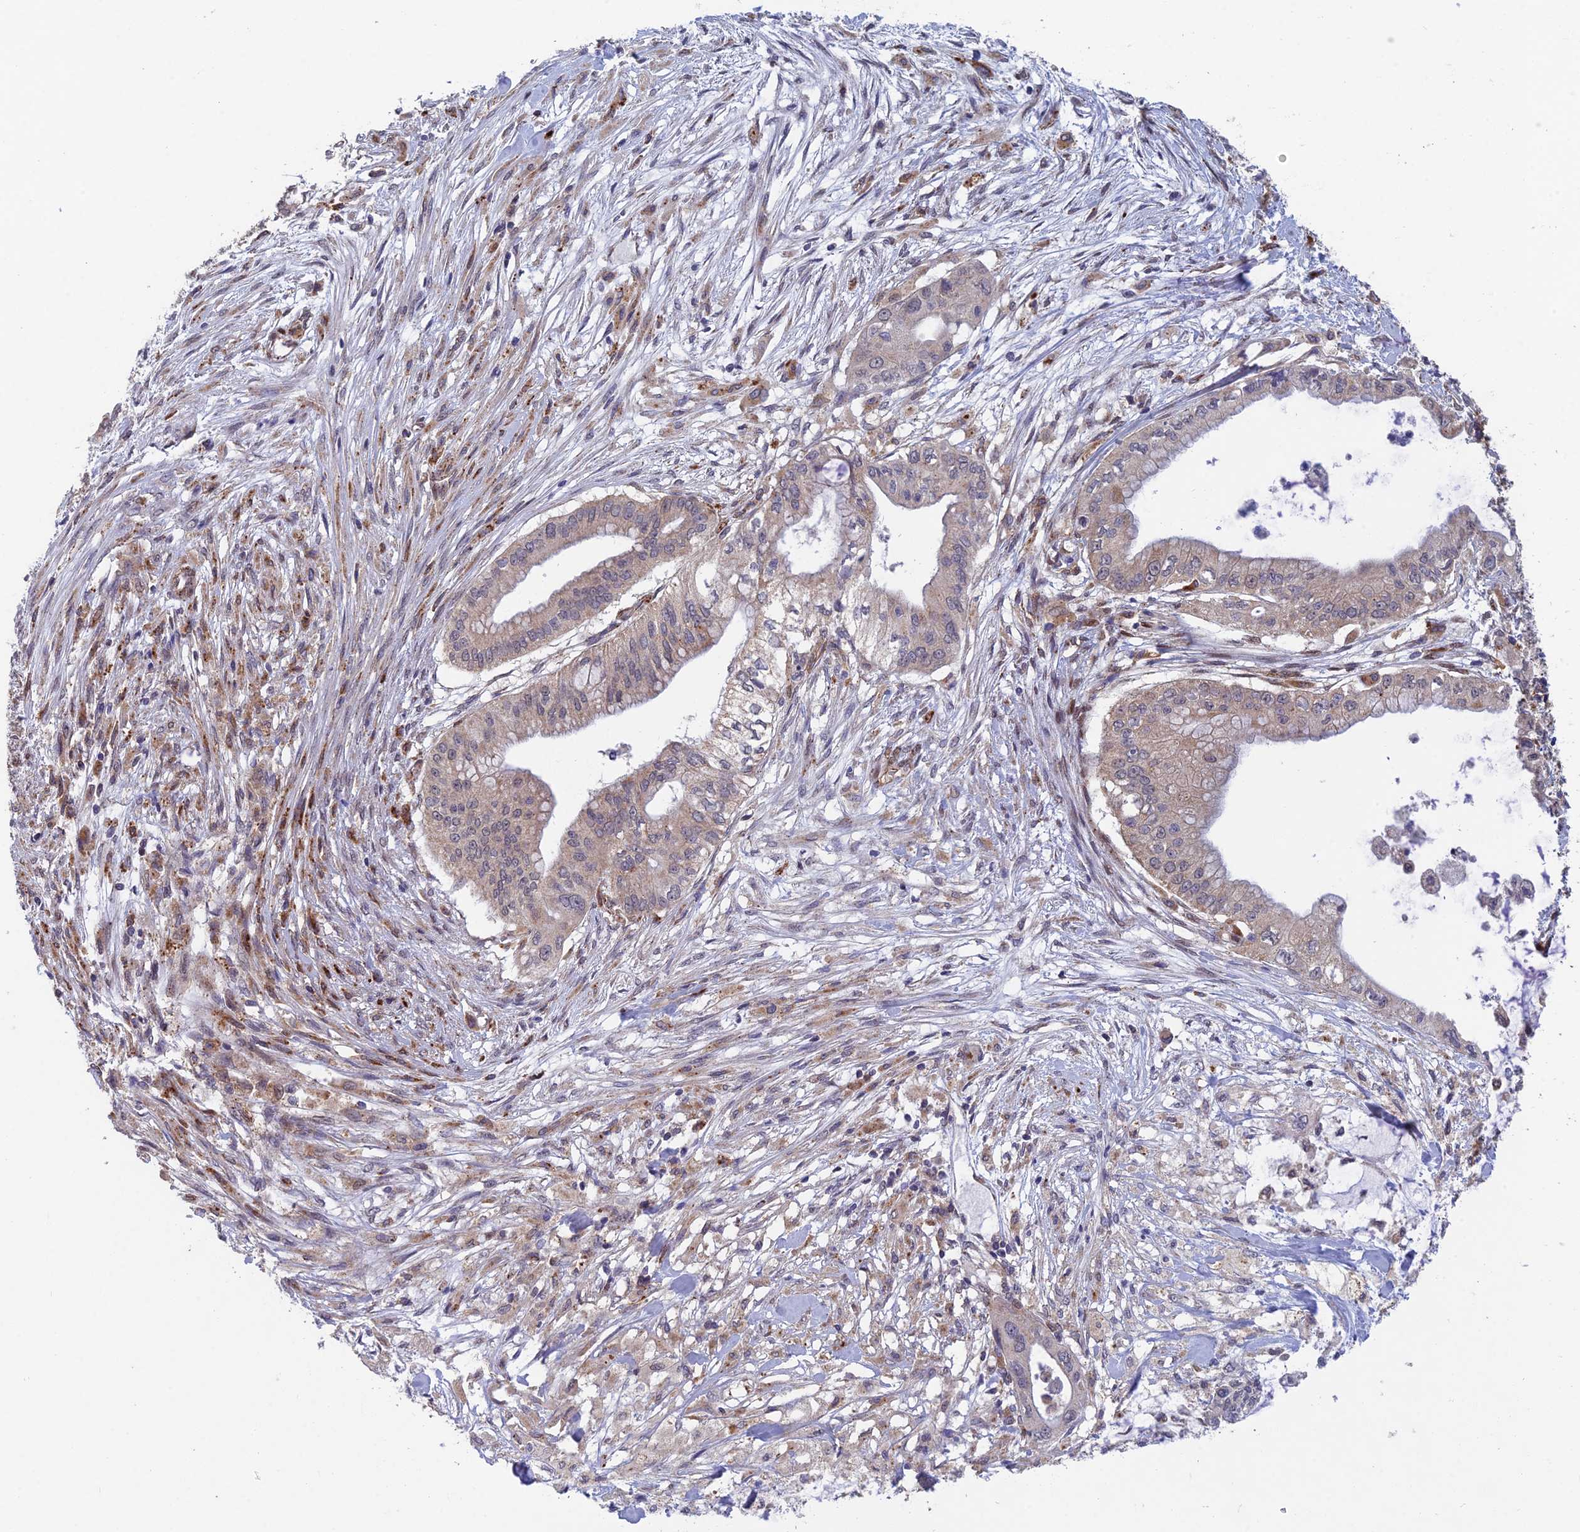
{"staining": {"intensity": "weak", "quantity": "25%-75%", "location": "cytoplasmic/membranous"}, "tissue": "pancreatic cancer", "cell_type": "Tumor cells", "image_type": "cancer", "snomed": [{"axis": "morphology", "description": "Adenocarcinoma, NOS"}, {"axis": "topography", "description": "Pancreas"}], "caption": "A brown stain labels weak cytoplasmic/membranous positivity of a protein in pancreatic cancer tumor cells. (Stains: DAB in brown, nuclei in blue, Microscopy: brightfield microscopy at high magnification).", "gene": "FOXS1", "patient": {"sex": "male", "age": 46}}